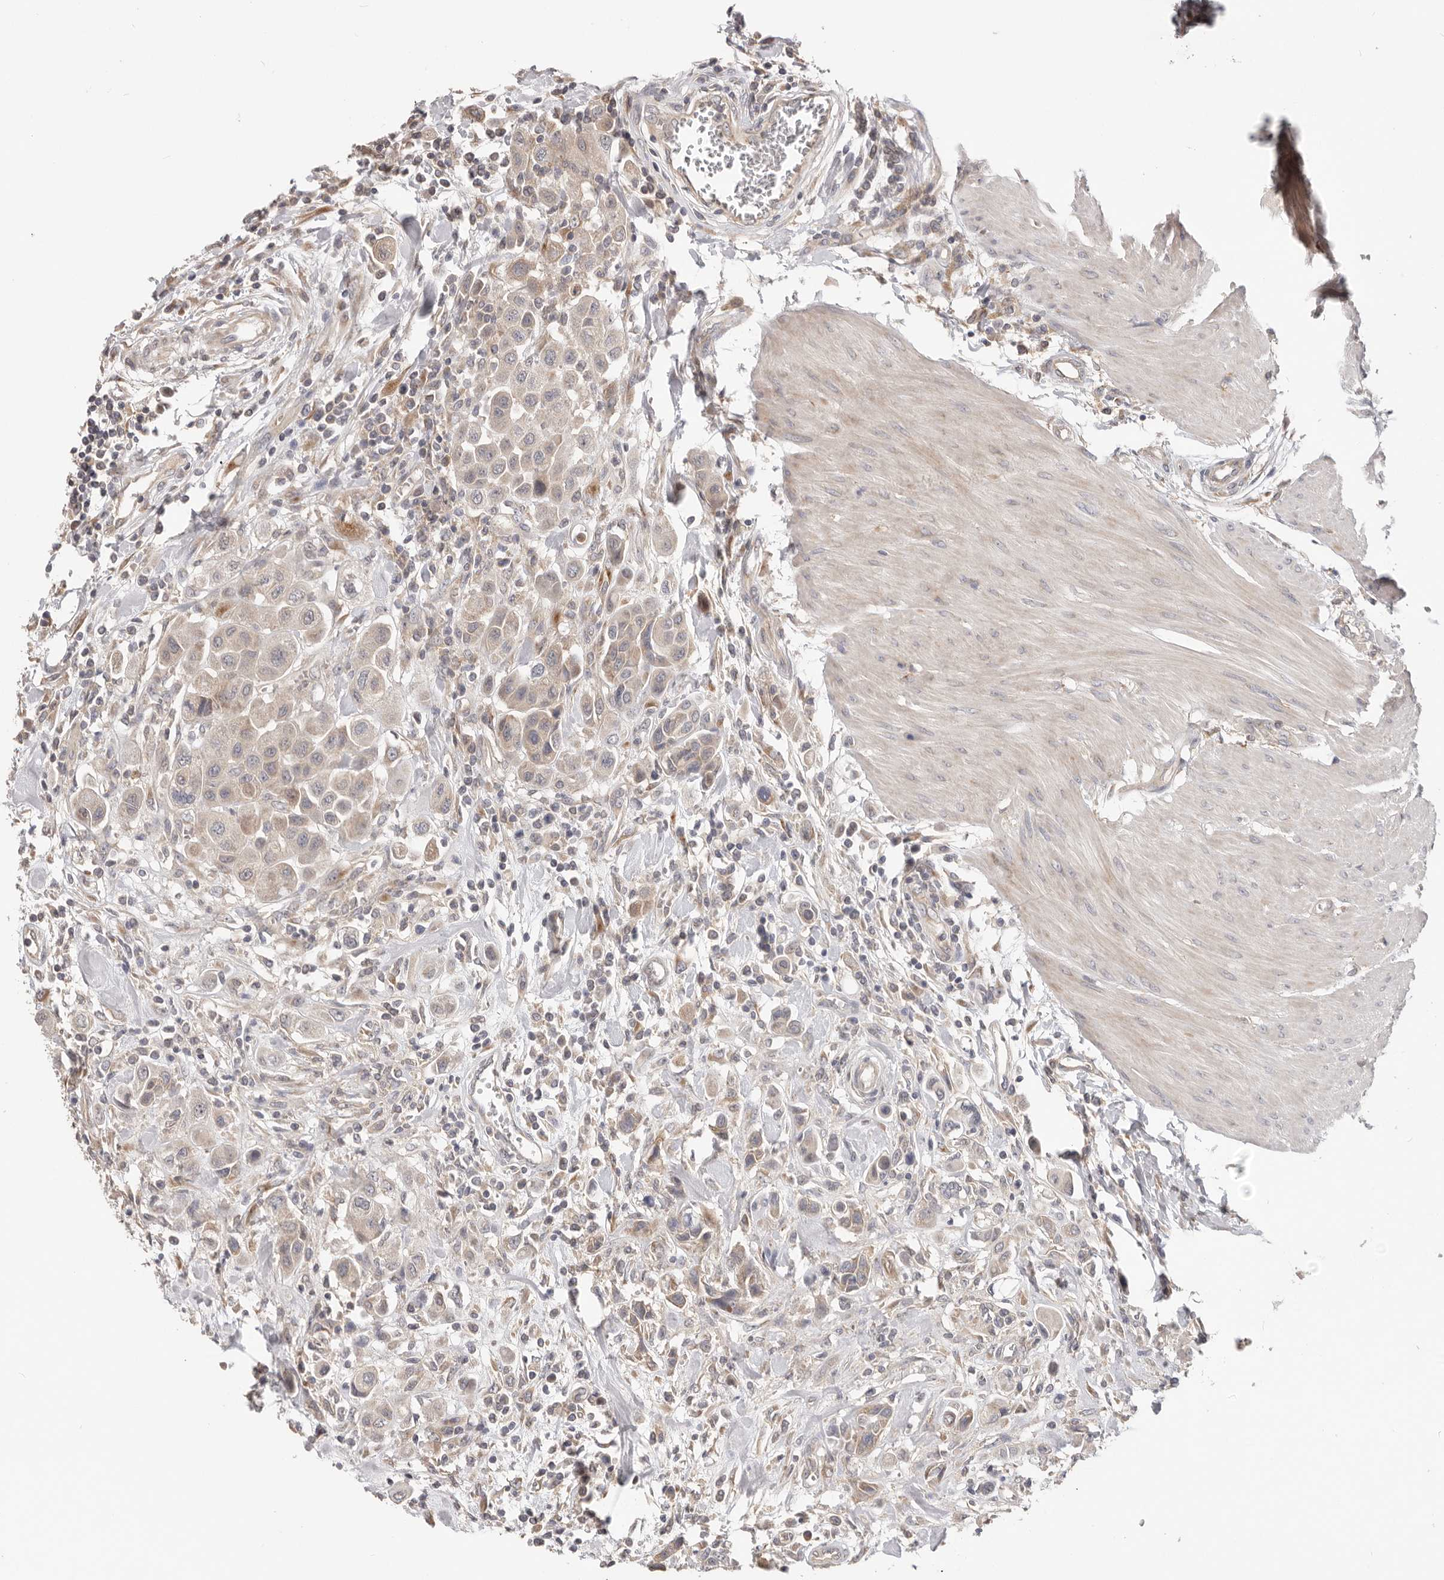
{"staining": {"intensity": "moderate", "quantity": "<25%", "location": "cytoplasmic/membranous"}, "tissue": "urothelial cancer", "cell_type": "Tumor cells", "image_type": "cancer", "snomed": [{"axis": "morphology", "description": "Urothelial carcinoma, High grade"}, {"axis": "topography", "description": "Urinary bladder"}], "caption": "High-power microscopy captured an immunohistochemistry (IHC) photomicrograph of high-grade urothelial carcinoma, revealing moderate cytoplasmic/membranous expression in approximately <25% of tumor cells.", "gene": "LRP6", "patient": {"sex": "male", "age": 50}}